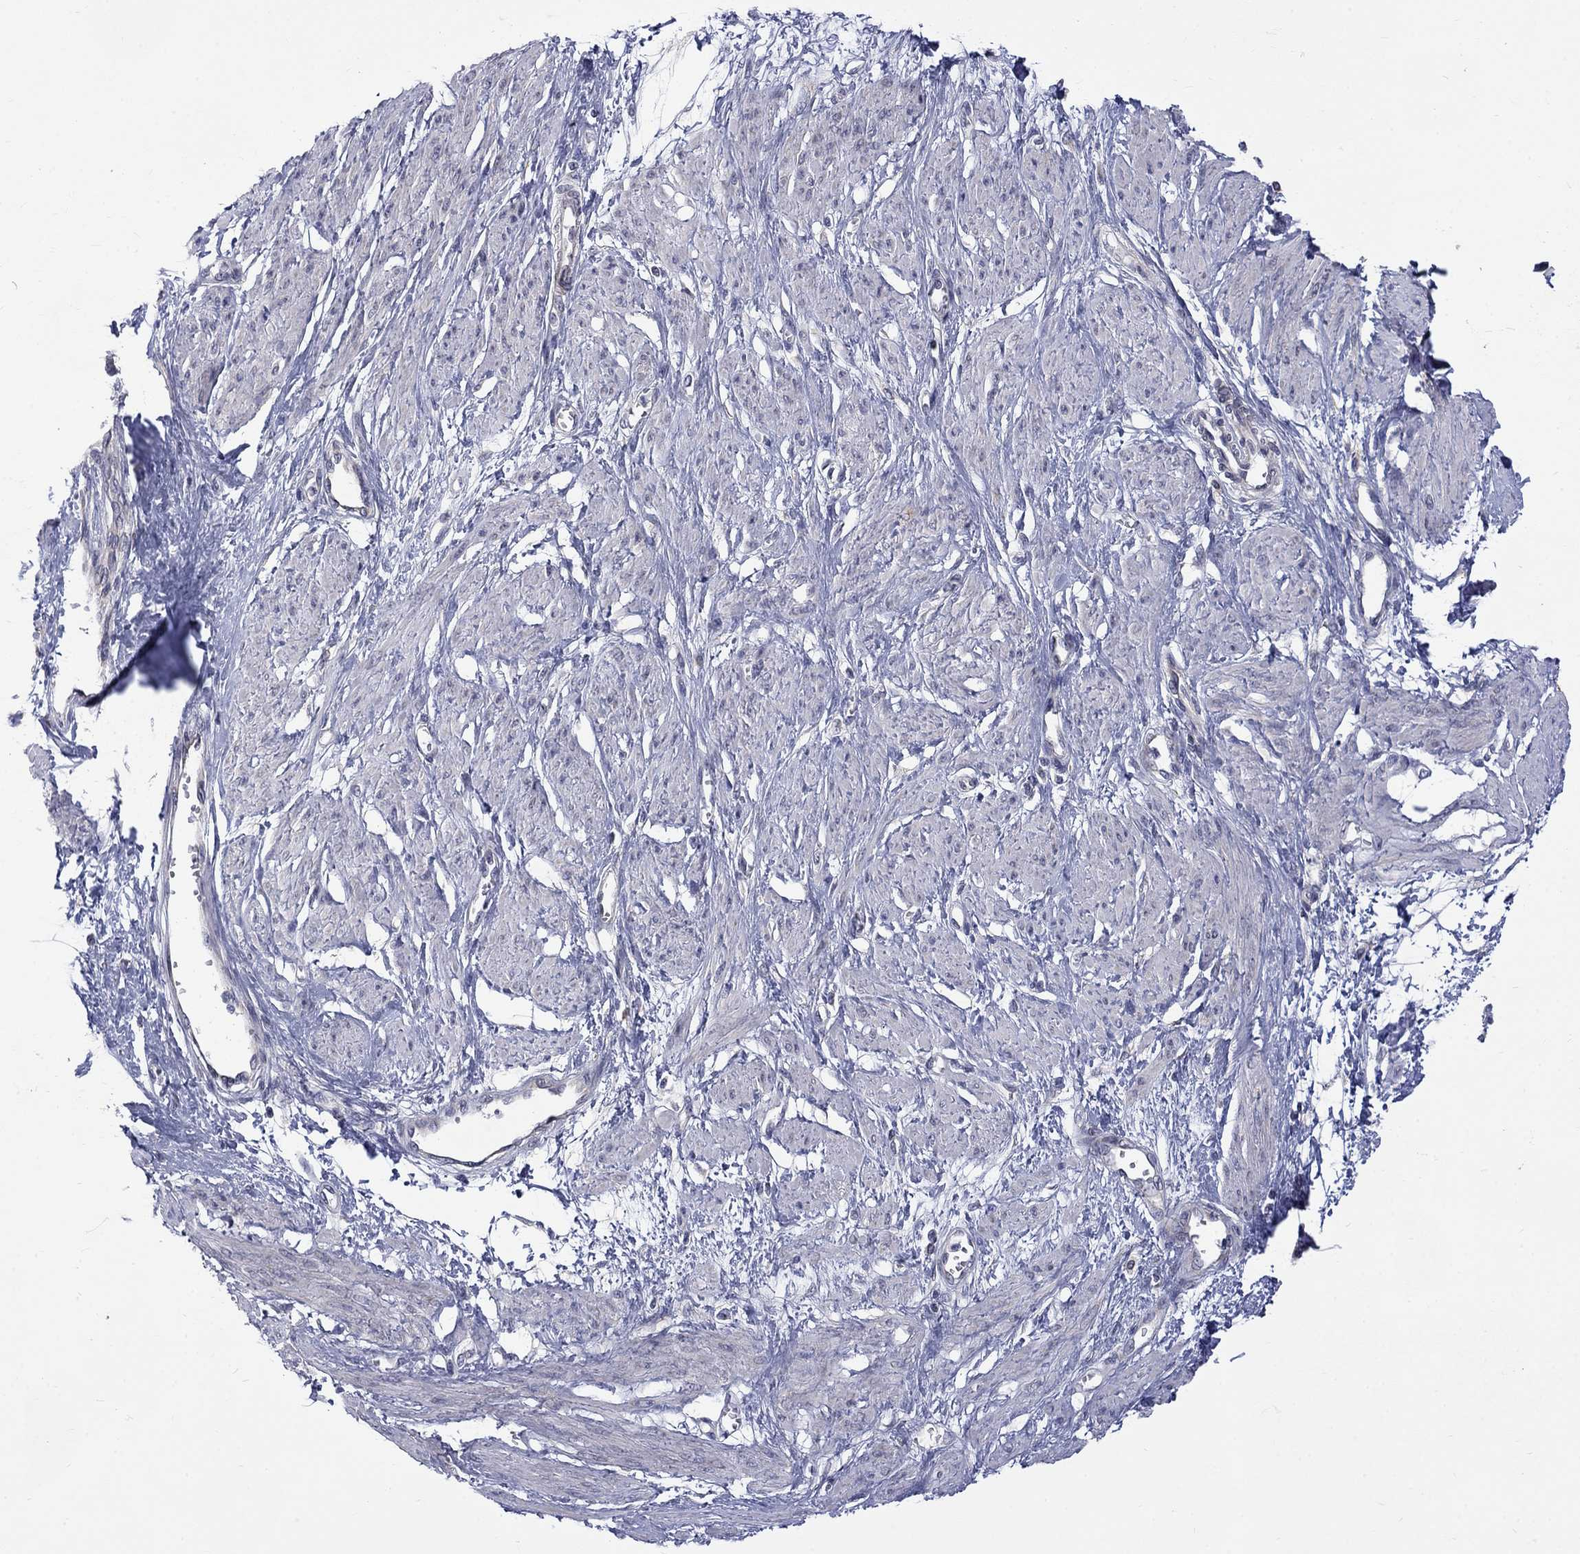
{"staining": {"intensity": "negative", "quantity": "none", "location": "none"}, "tissue": "smooth muscle", "cell_type": "Smooth muscle cells", "image_type": "normal", "snomed": [{"axis": "morphology", "description": "Normal tissue, NOS"}, {"axis": "topography", "description": "Smooth muscle"}, {"axis": "topography", "description": "Uterus"}], "caption": "DAB immunohistochemical staining of unremarkable human smooth muscle demonstrates no significant staining in smooth muscle cells.", "gene": "SH2B1", "patient": {"sex": "female", "age": 39}}